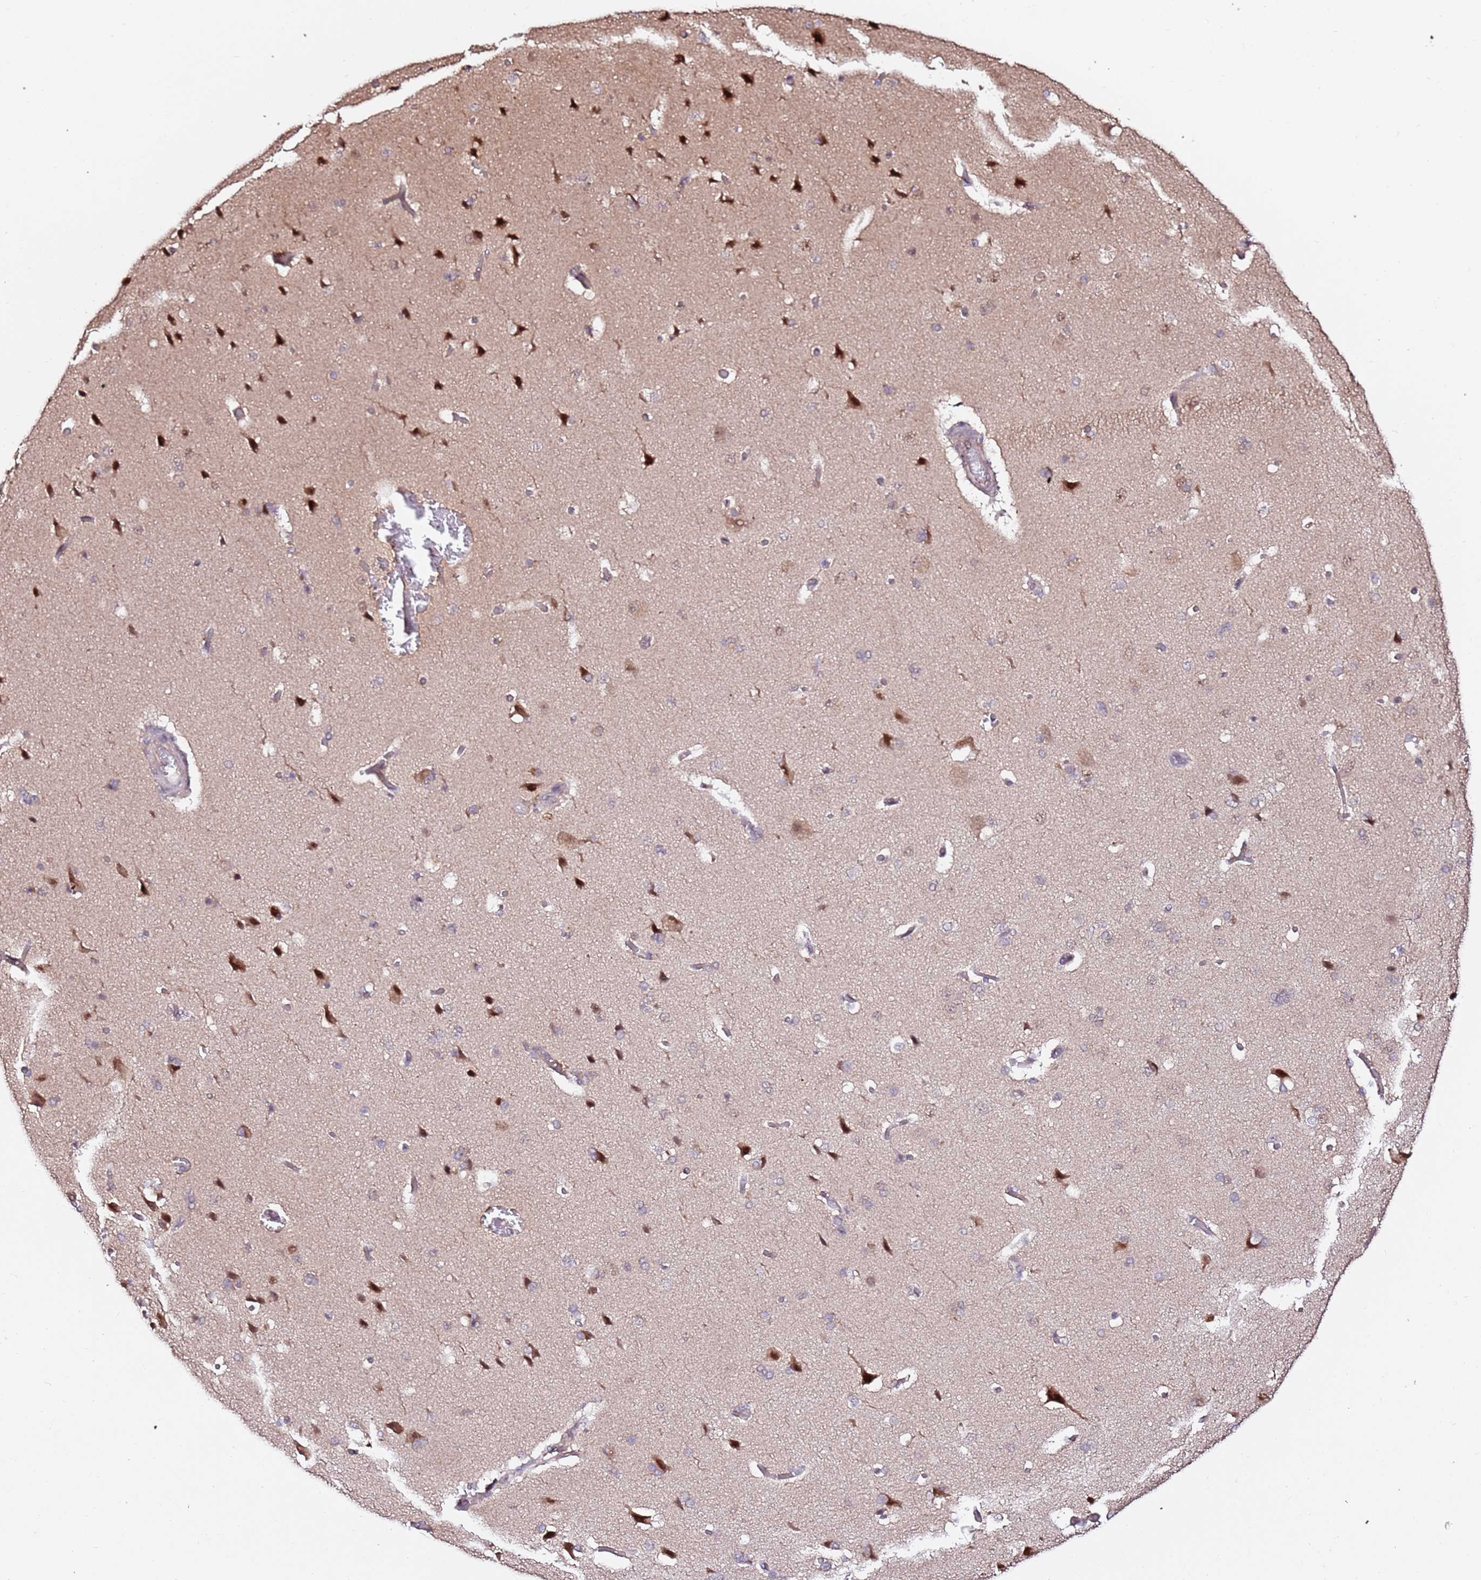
{"staining": {"intensity": "weak", "quantity": ">75%", "location": "cytoplasmic/membranous,nuclear"}, "tissue": "cerebral cortex", "cell_type": "Endothelial cells", "image_type": "normal", "snomed": [{"axis": "morphology", "description": "Normal tissue, NOS"}, {"axis": "topography", "description": "Cerebral cortex"}], "caption": "Protein staining demonstrates weak cytoplasmic/membranous,nuclear expression in approximately >75% of endothelial cells in unremarkable cerebral cortex.", "gene": "OR5V1", "patient": {"sex": "male", "age": 62}}